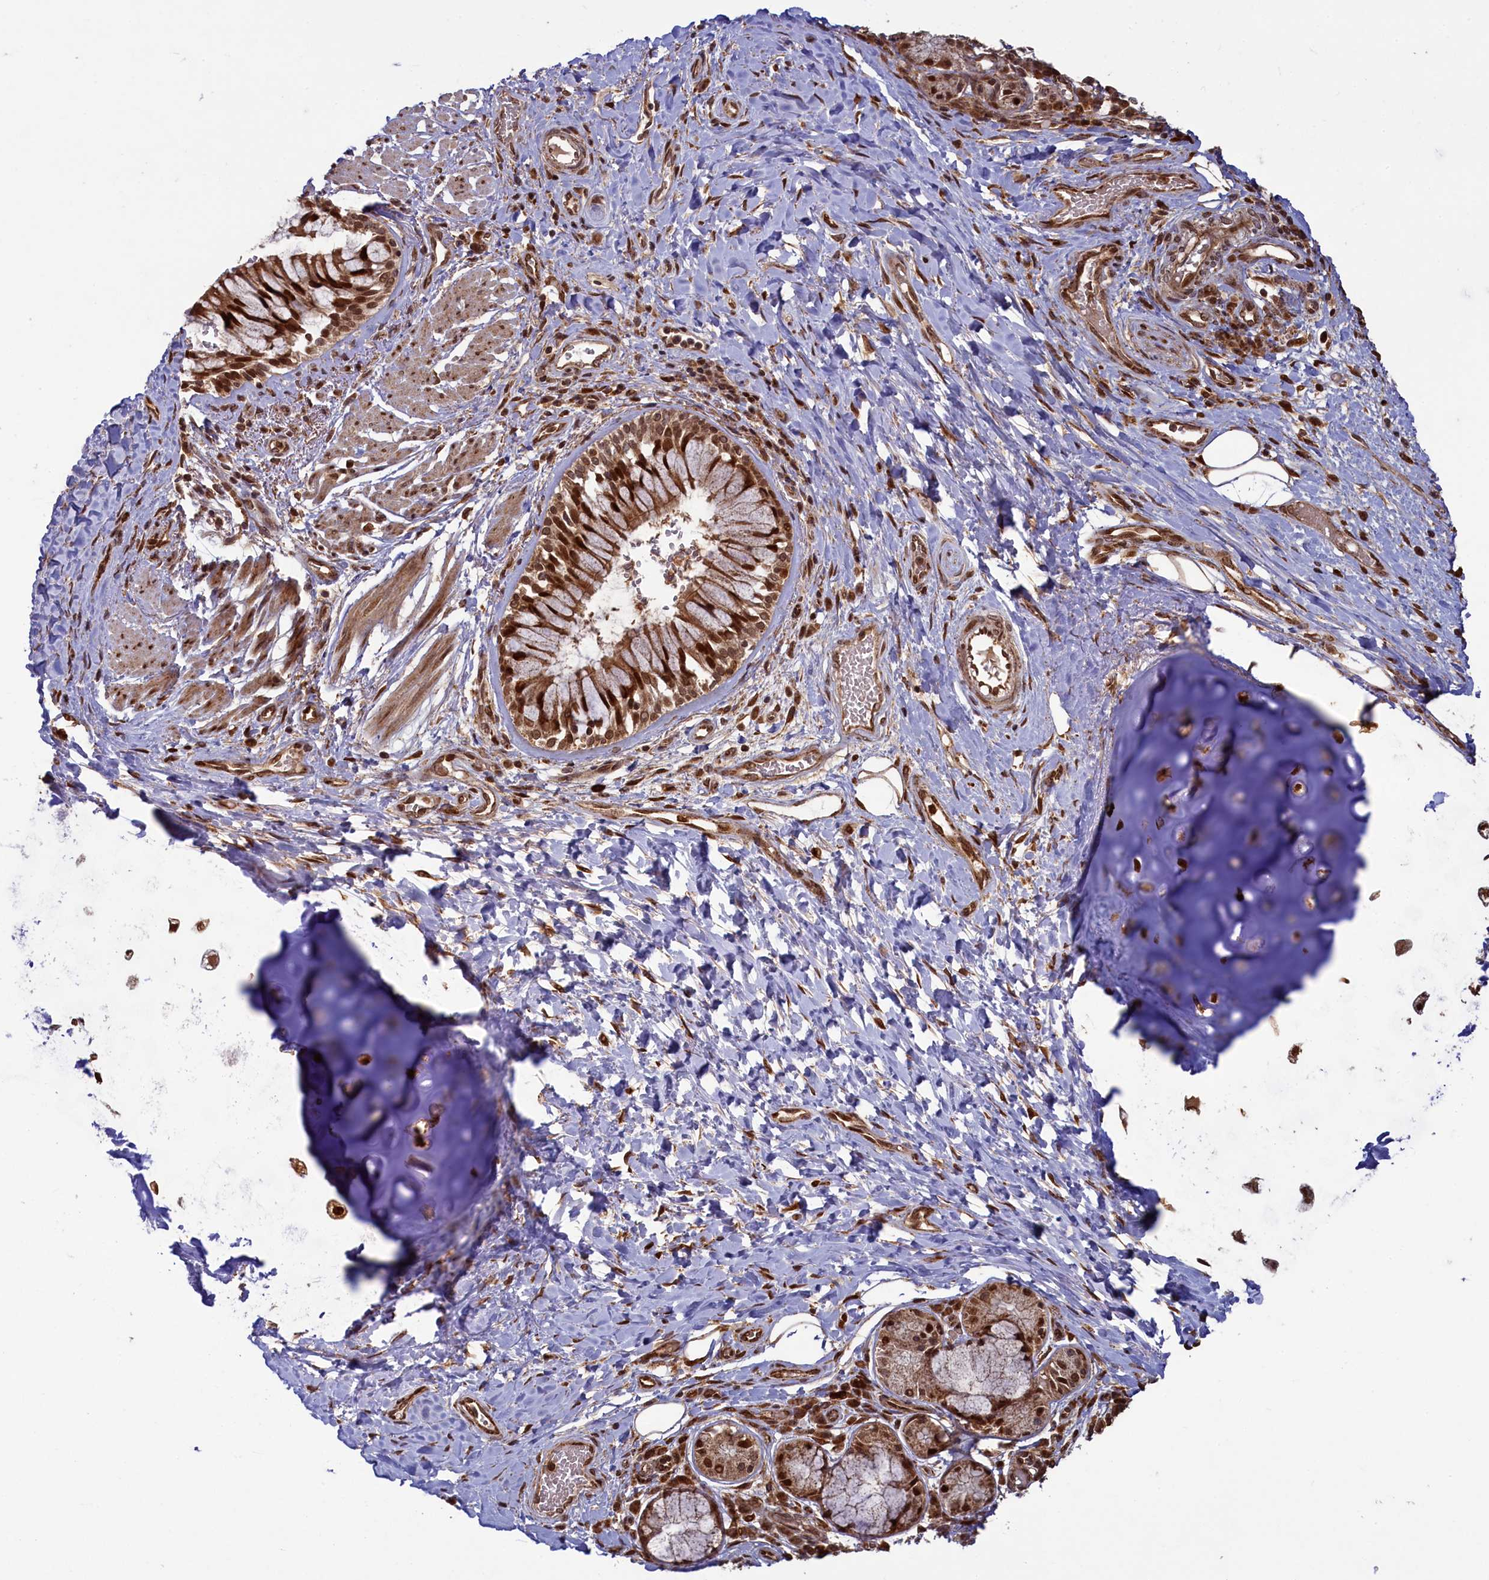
{"staining": {"intensity": "moderate", "quantity": ">75%", "location": "cytoplasmic/membranous,nuclear"}, "tissue": "adipose tissue", "cell_type": "Adipocytes", "image_type": "normal", "snomed": [{"axis": "morphology", "description": "Normal tissue, NOS"}, {"axis": "morphology", "description": "Squamous cell carcinoma, NOS"}, {"axis": "topography", "description": "Bronchus"}, {"axis": "topography", "description": "Lung"}], "caption": "Immunohistochemical staining of unremarkable adipose tissue displays >75% levels of moderate cytoplasmic/membranous,nuclear protein expression in about >75% of adipocytes.", "gene": "NAE1", "patient": {"sex": "male", "age": 64}}